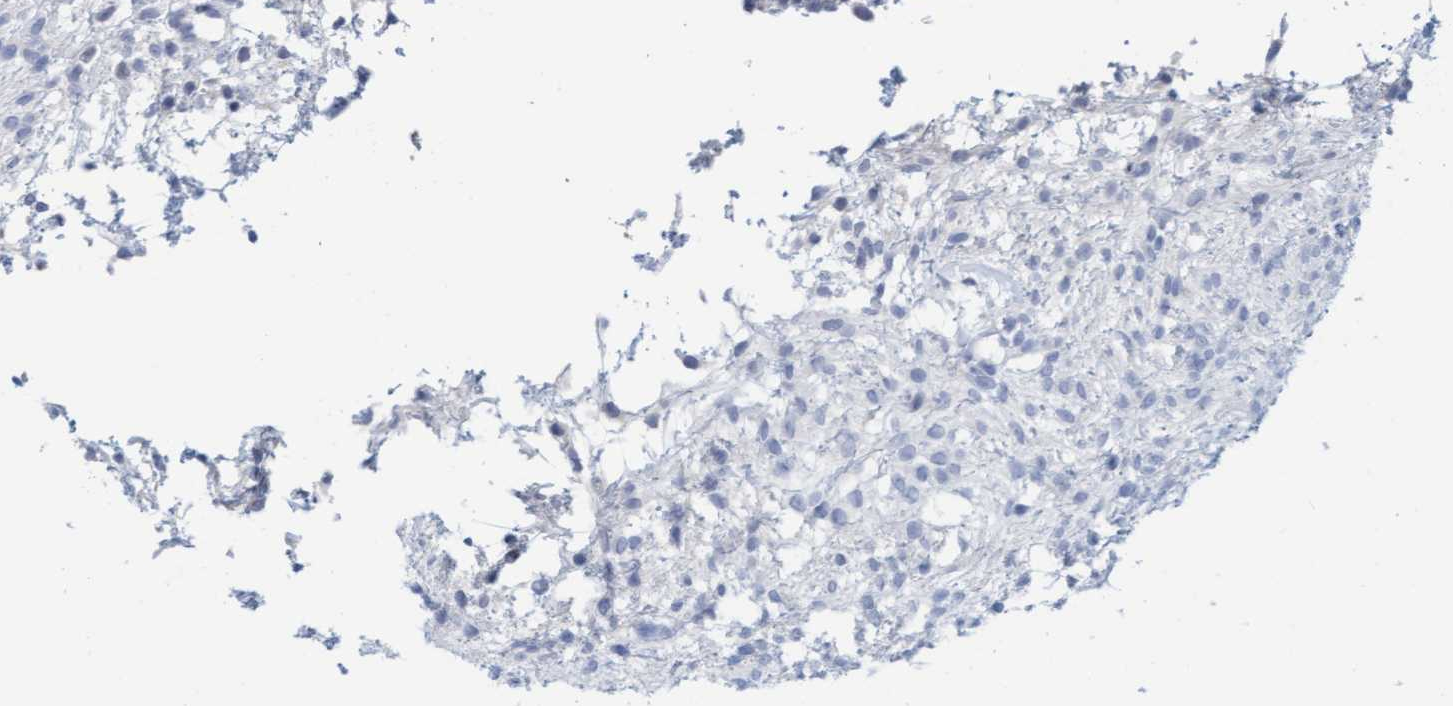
{"staining": {"intensity": "negative", "quantity": "none", "location": "none"}, "tissue": "ovary", "cell_type": "Ovarian stroma cells", "image_type": "normal", "snomed": [{"axis": "morphology", "description": "Normal tissue, NOS"}, {"axis": "morphology", "description": "Cyst, NOS"}, {"axis": "topography", "description": "Ovary"}], "caption": "The histopathology image exhibits no significant expression in ovarian stroma cells of ovary. Brightfield microscopy of immunohistochemistry (IHC) stained with DAB (brown) and hematoxylin (blue), captured at high magnification.", "gene": "CPA3", "patient": {"sex": "female", "age": 18}}